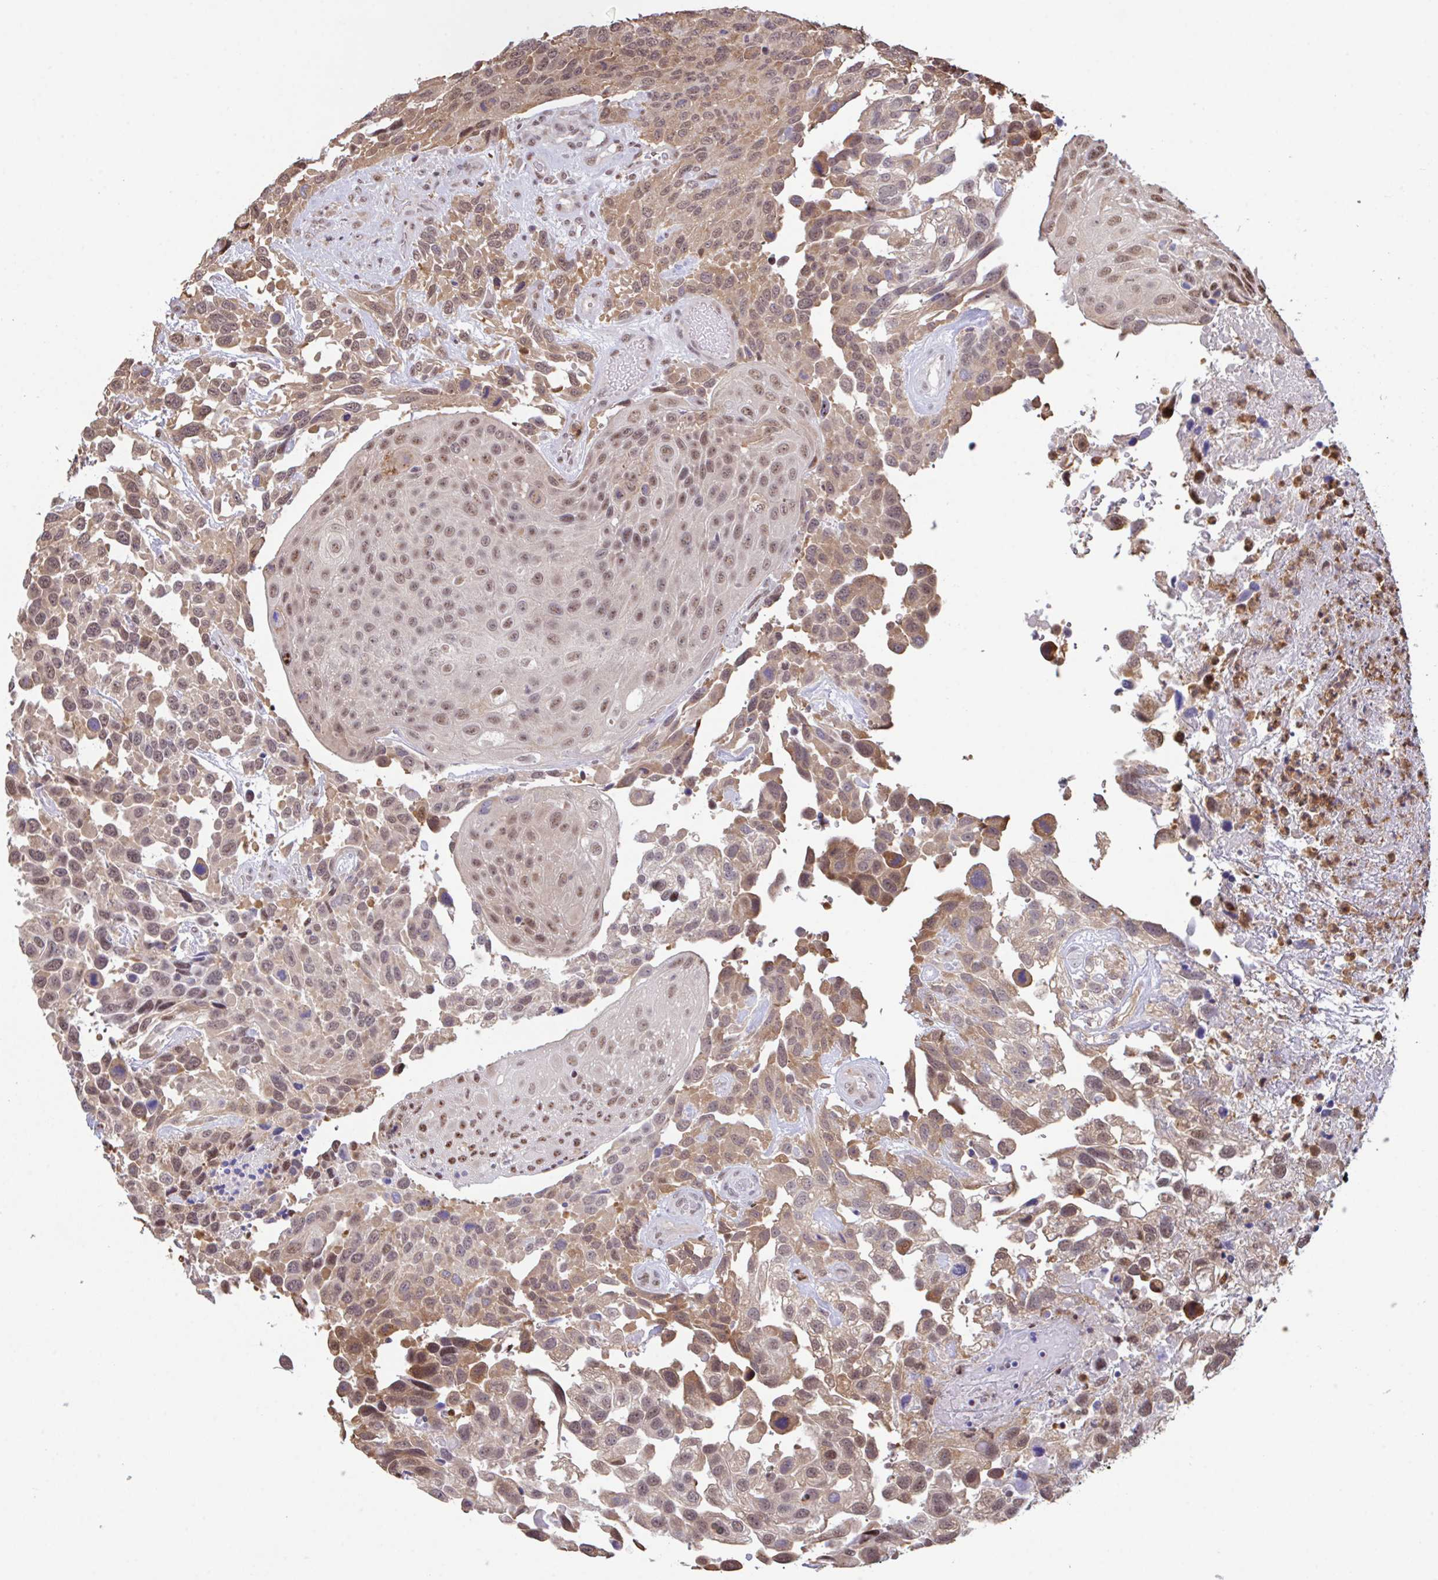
{"staining": {"intensity": "moderate", "quantity": ">75%", "location": "cytoplasmic/membranous,nuclear"}, "tissue": "urothelial cancer", "cell_type": "Tumor cells", "image_type": "cancer", "snomed": [{"axis": "morphology", "description": "Urothelial carcinoma, High grade"}, {"axis": "topography", "description": "Urinary bladder"}], "caption": "Human urothelial cancer stained with a protein marker exhibits moderate staining in tumor cells.", "gene": "OR6K3", "patient": {"sex": "female", "age": 70}}